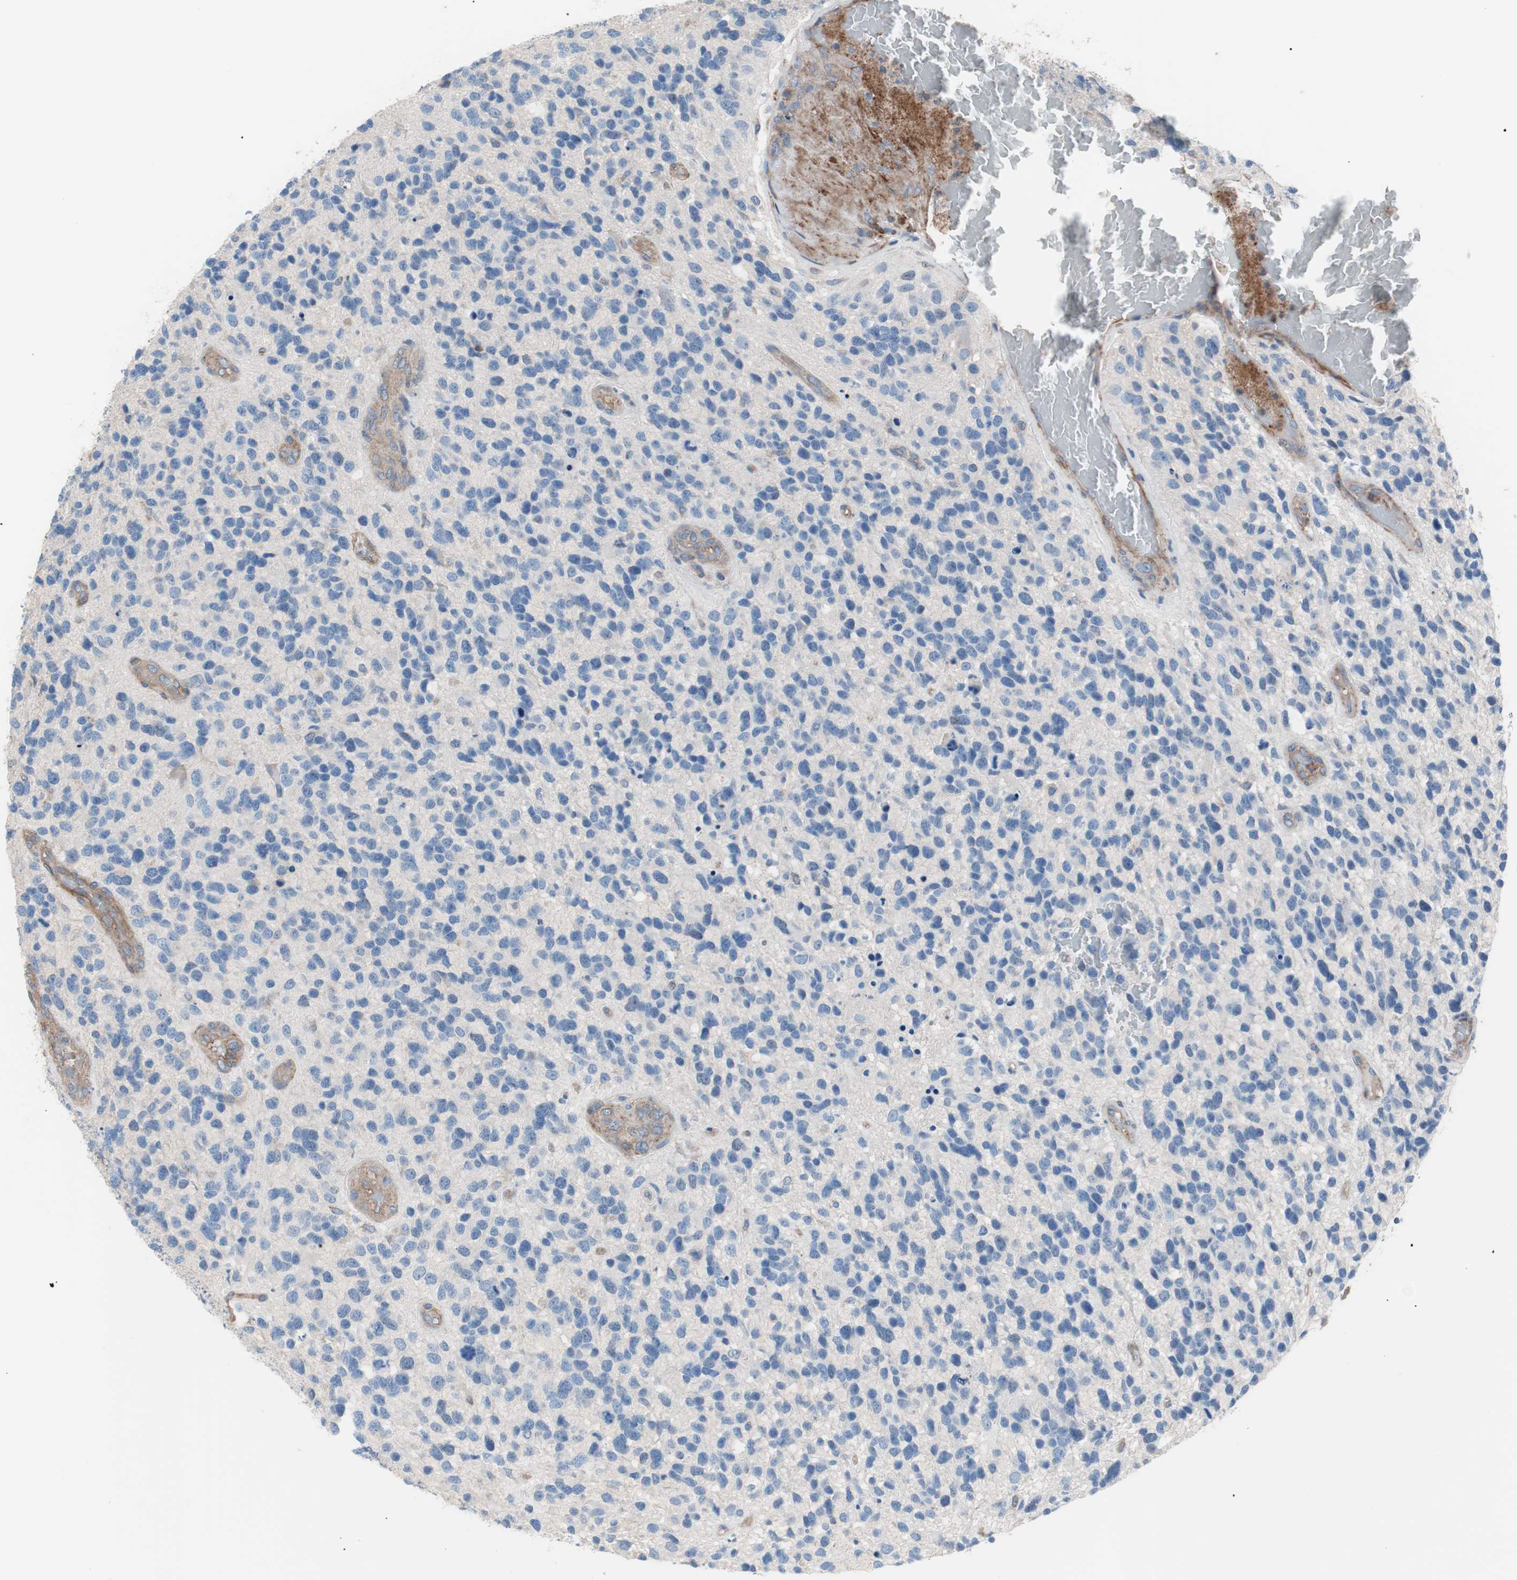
{"staining": {"intensity": "negative", "quantity": "none", "location": "none"}, "tissue": "glioma", "cell_type": "Tumor cells", "image_type": "cancer", "snomed": [{"axis": "morphology", "description": "Glioma, malignant, High grade"}, {"axis": "topography", "description": "Brain"}], "caption": "Immunohistochemistry photomicrograph of high-grade glioma (malignant) stained for a protein (brown), which displays no positivity in tumor cells.", "gene": "GPR160", "patient": {"sex": "female", "age": 58}}